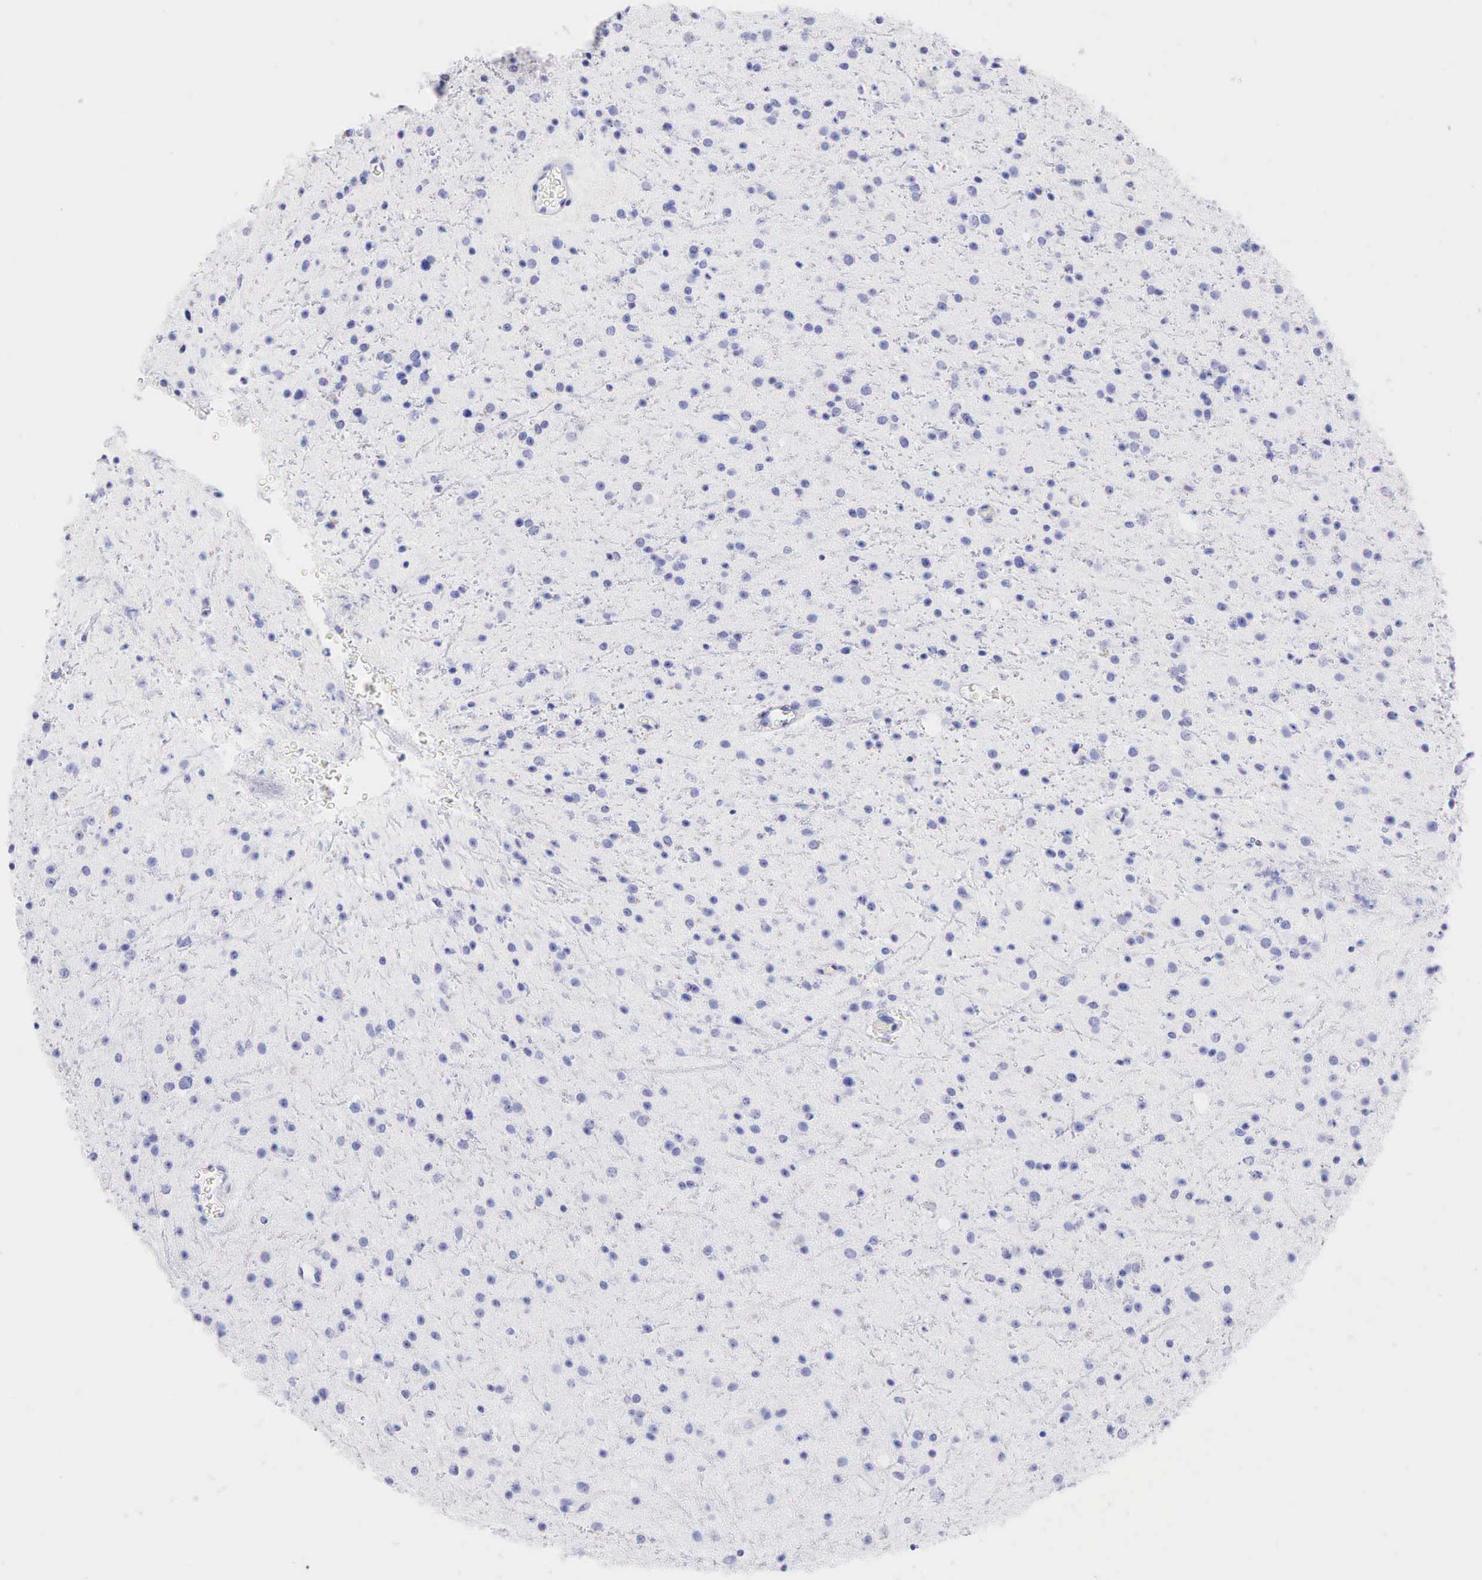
{"staining": {"intensity": "negative", "quantity": "none", "location": "none"}, "tissue": "glioma", "cell_type": "Tumor cells", "image_type": "cancer", "snomed": [{"axis": "morphology", "description": "Glioma, malignant, Low grade"}, {"axis": "topography", "description": "Brain"}], "caption": "Immunohistochemistry (IHC) histopathology image of neoplastic tissue: human malignant low-grade glioma stained with DAB (3,3'-diaminobenzidine) shows no significant protein positivity in tumor cells. Nuclei are stained in blue.", "gene": "KRT14", "patient": {"sex": "female", "age": 46}}